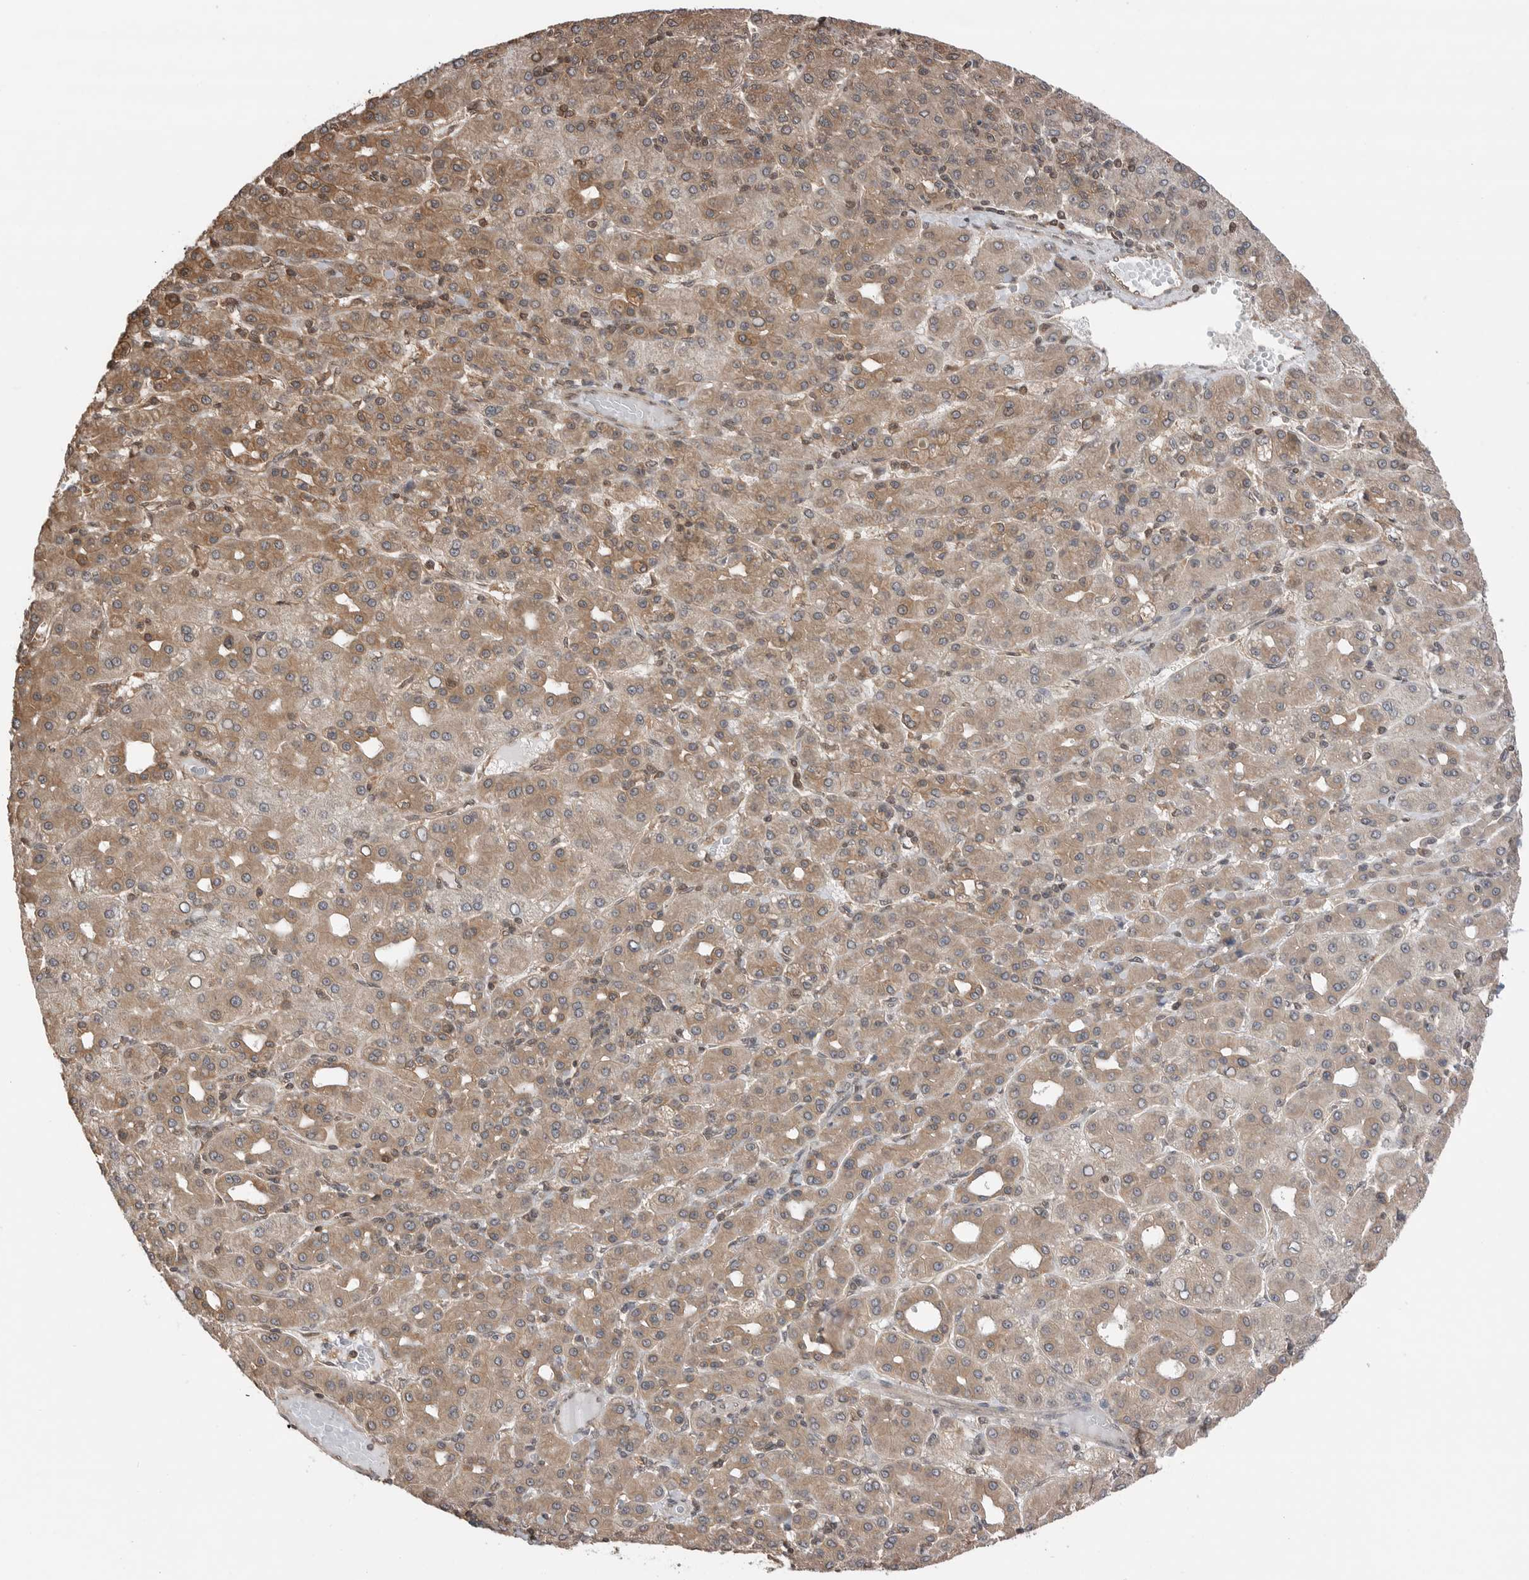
{"staining": {"intensity": "moderate", "quantity": ">75%", "location": "cytoplasmic/membranous"}, "tissue": "liver cancer", "cell_type": "Tumor cells", "image_type": "cancer", "snomed": [{"axis": "morphology", "description": "Carcinoma, Hepatocellular, NOS"}, {"axis": "topography", "description": "Liver"}], "caption": "A brown stain highlights moderate cytoplasmic/membranous staining of a protein in liver cancer (hepatocellular carcinoma) tumor cells. (Stains: DAB in brown, nuclei in blue, Microscopy: brightfield microscopy at high magnification).", "gene": "PEAK1", "patient": {"sex": "male", "age": 65}}